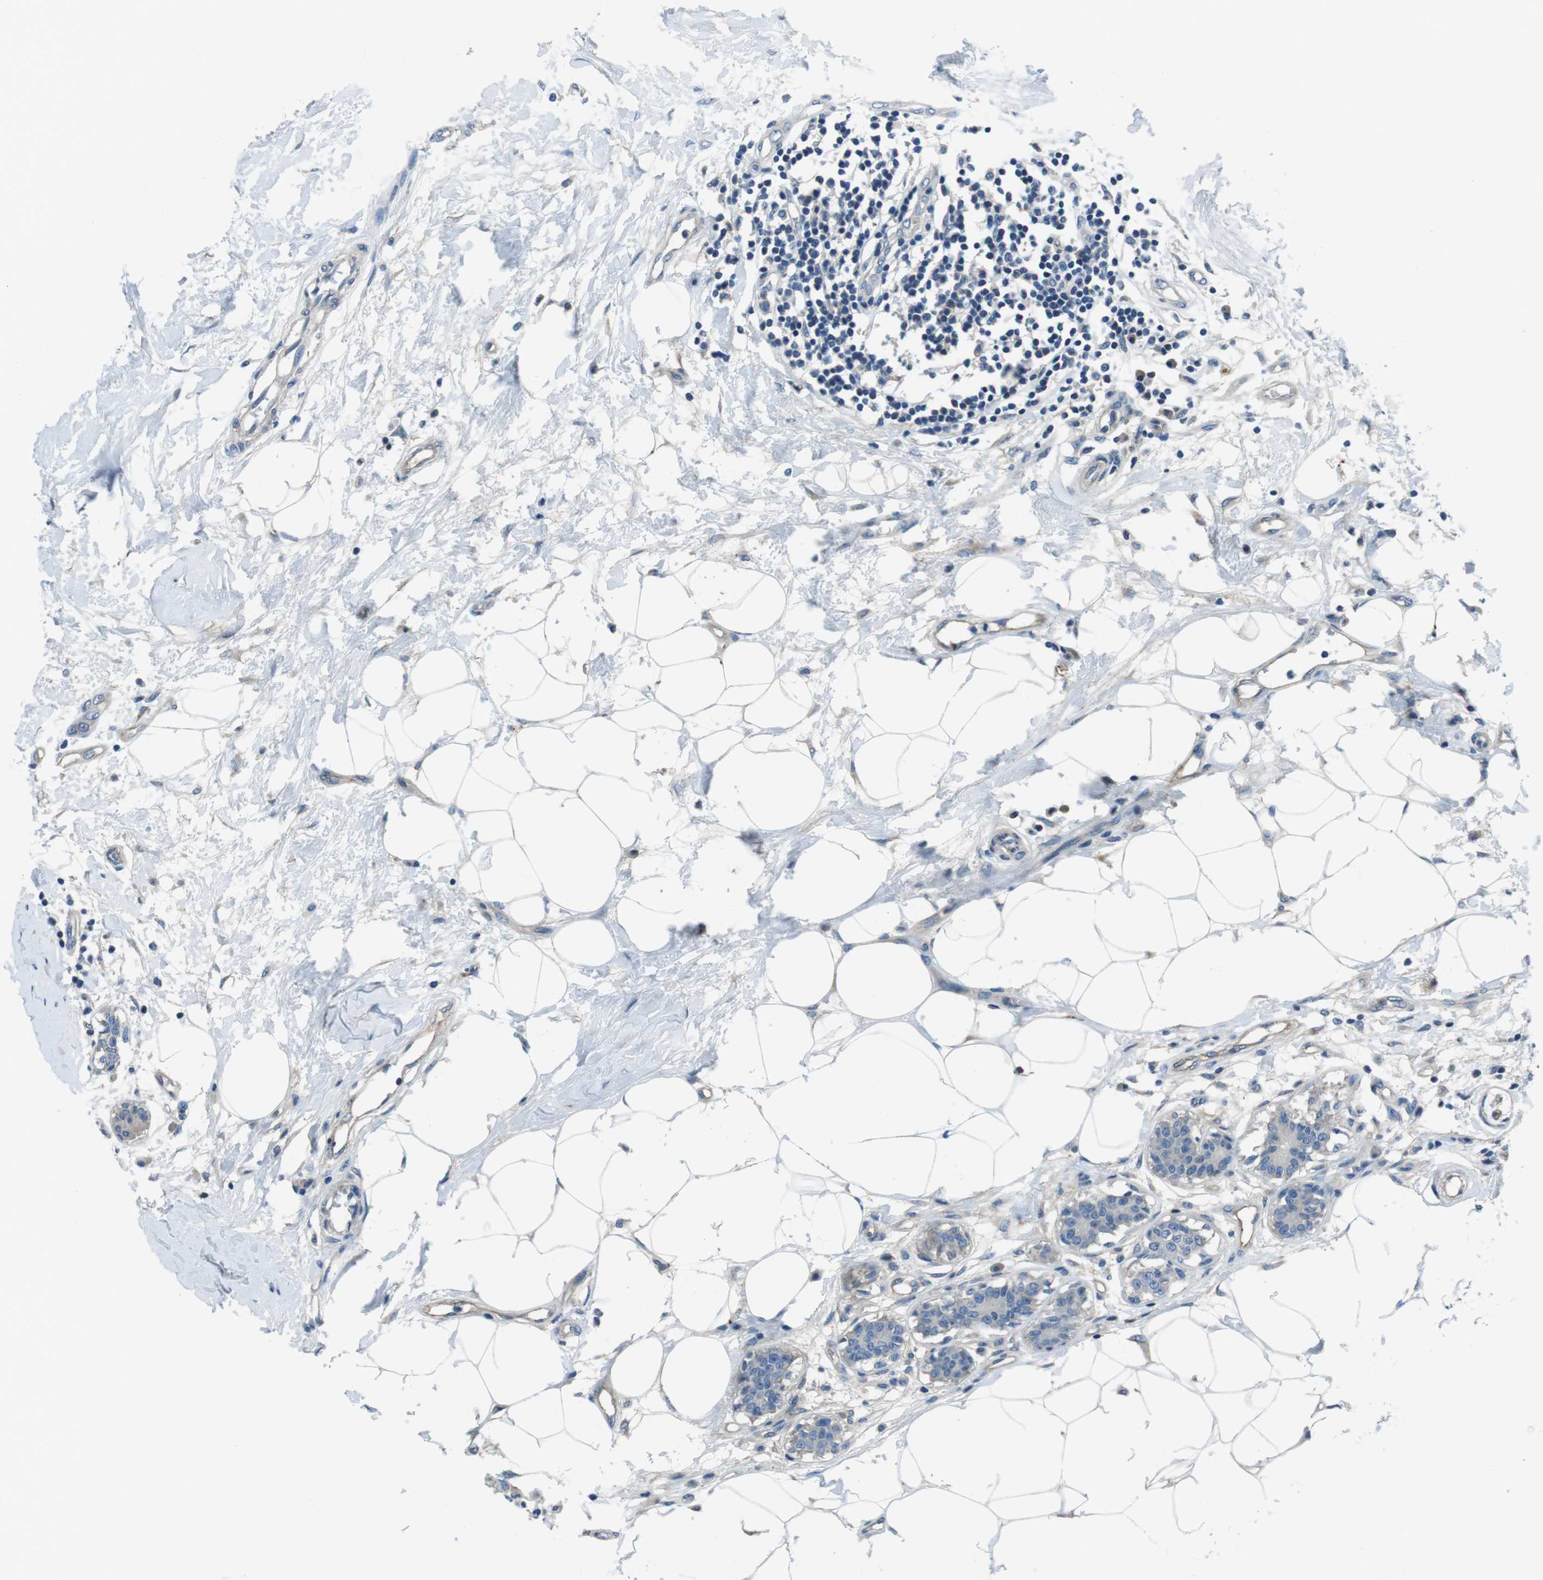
{"staining": {"intensity": "negative", "quantity": "none", "location": "none"}, "tissue": "breast cancer", "cell_type": "Tumor cells", "image_type": "cancer", "snomed": [{"axis": "morphology", "description": "Duct carcinoma"}, {"axis": "topography", "description": "Breast"}], "caption": "Immunohistochemistry image of human breast cancer (intraductal carcinoma) stained for a protein (brown), which shows no staining in tumor cells.", "gene": "TULP3", "patient": {"sex": "female", "age": 40}}